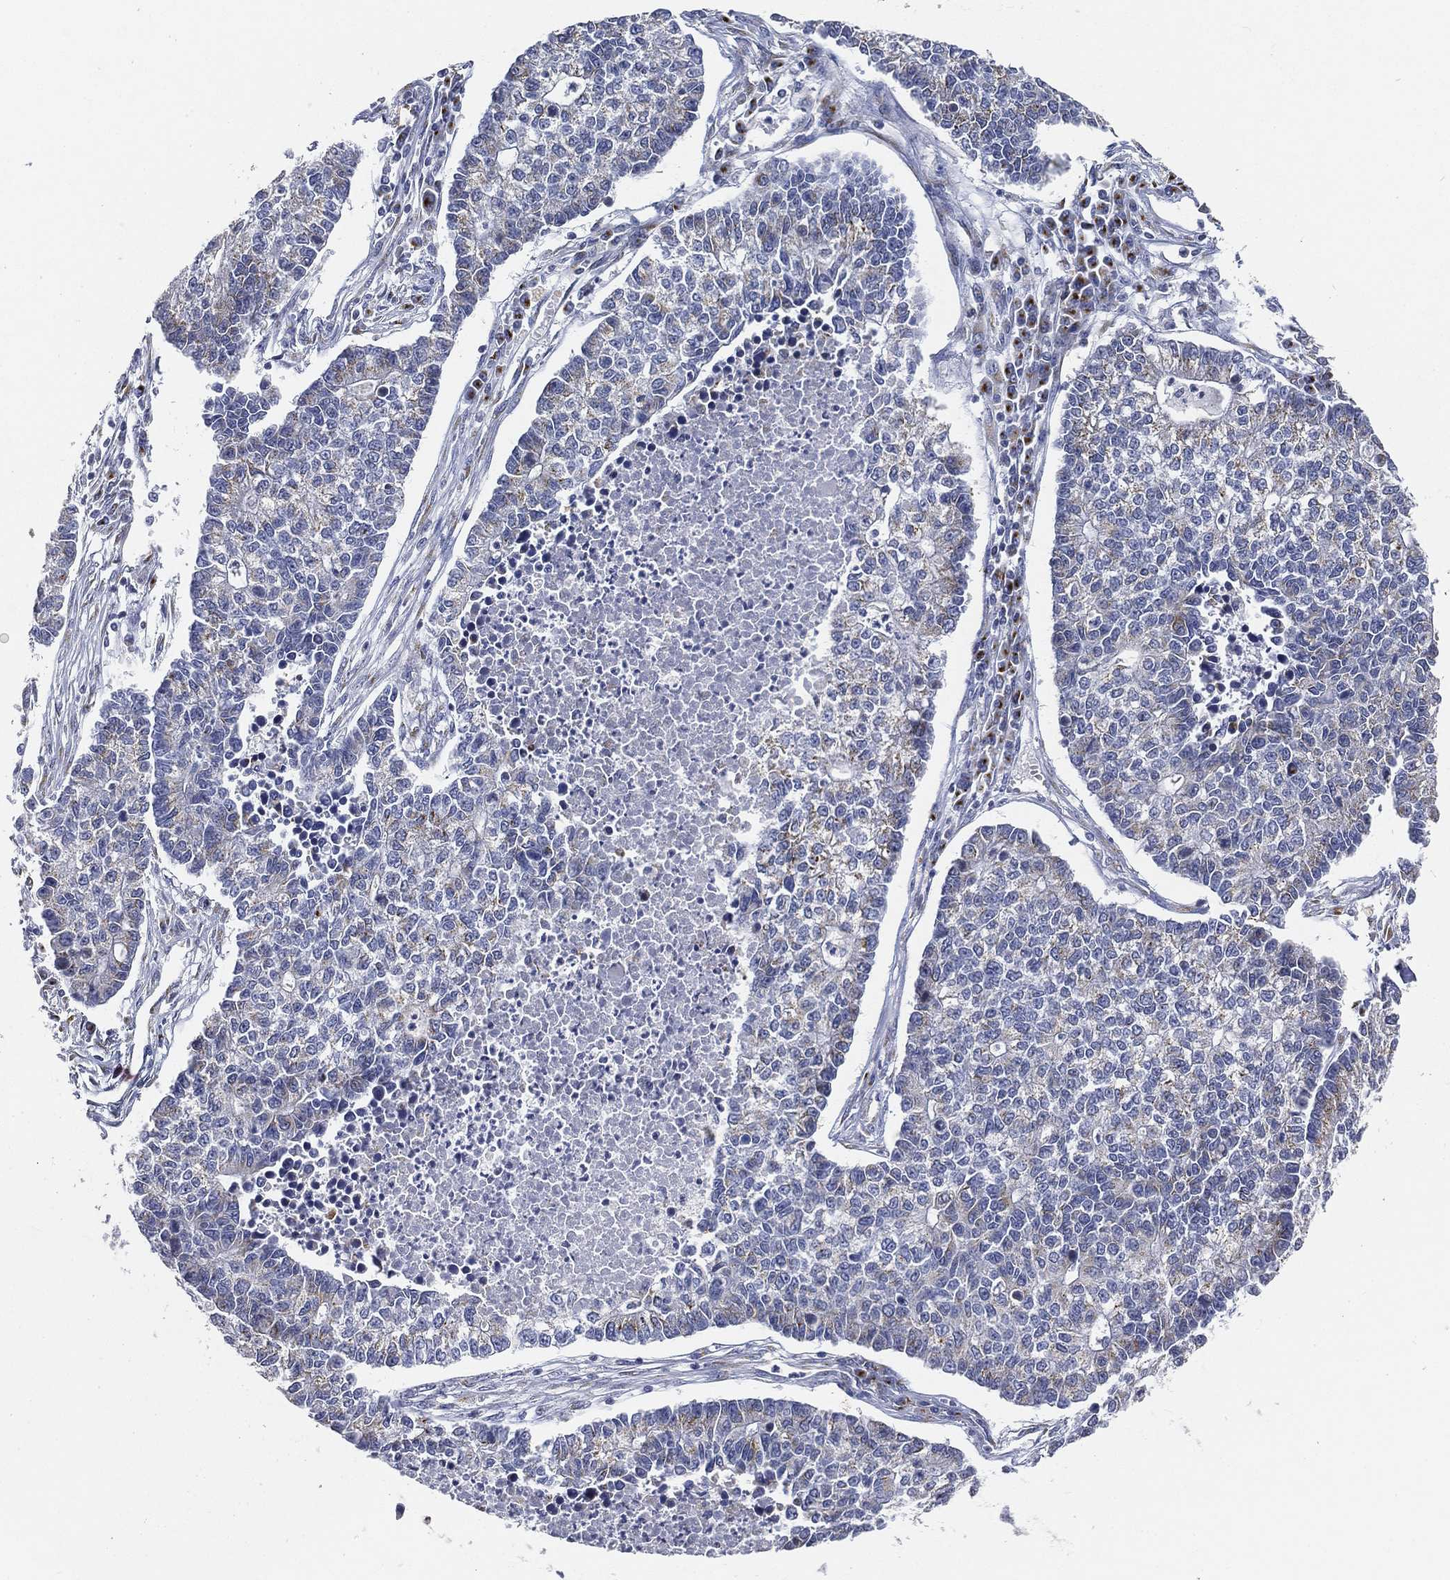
{"staining": {"intensity": "moderate", "quantity": "25%-75%", "location": "cytoplasmic/membranous"}, "tissue": "lung cancer", "cell_type": "Tumor cells", "image_type": "cancer", "snomed": [{"axis": "morphology", "description": "Adenocarcinoma, NOS"}, {"axis": "topography", "description": "Lung"}], "caption": "Immunohistochemistry of lung cancer displays medium levels of moderate cytoplasmic/membranous expression in approximately 25%-75% of tumor cells.", "gene": "TICAM1", "patient": {"sex": "male", "age": 57}}